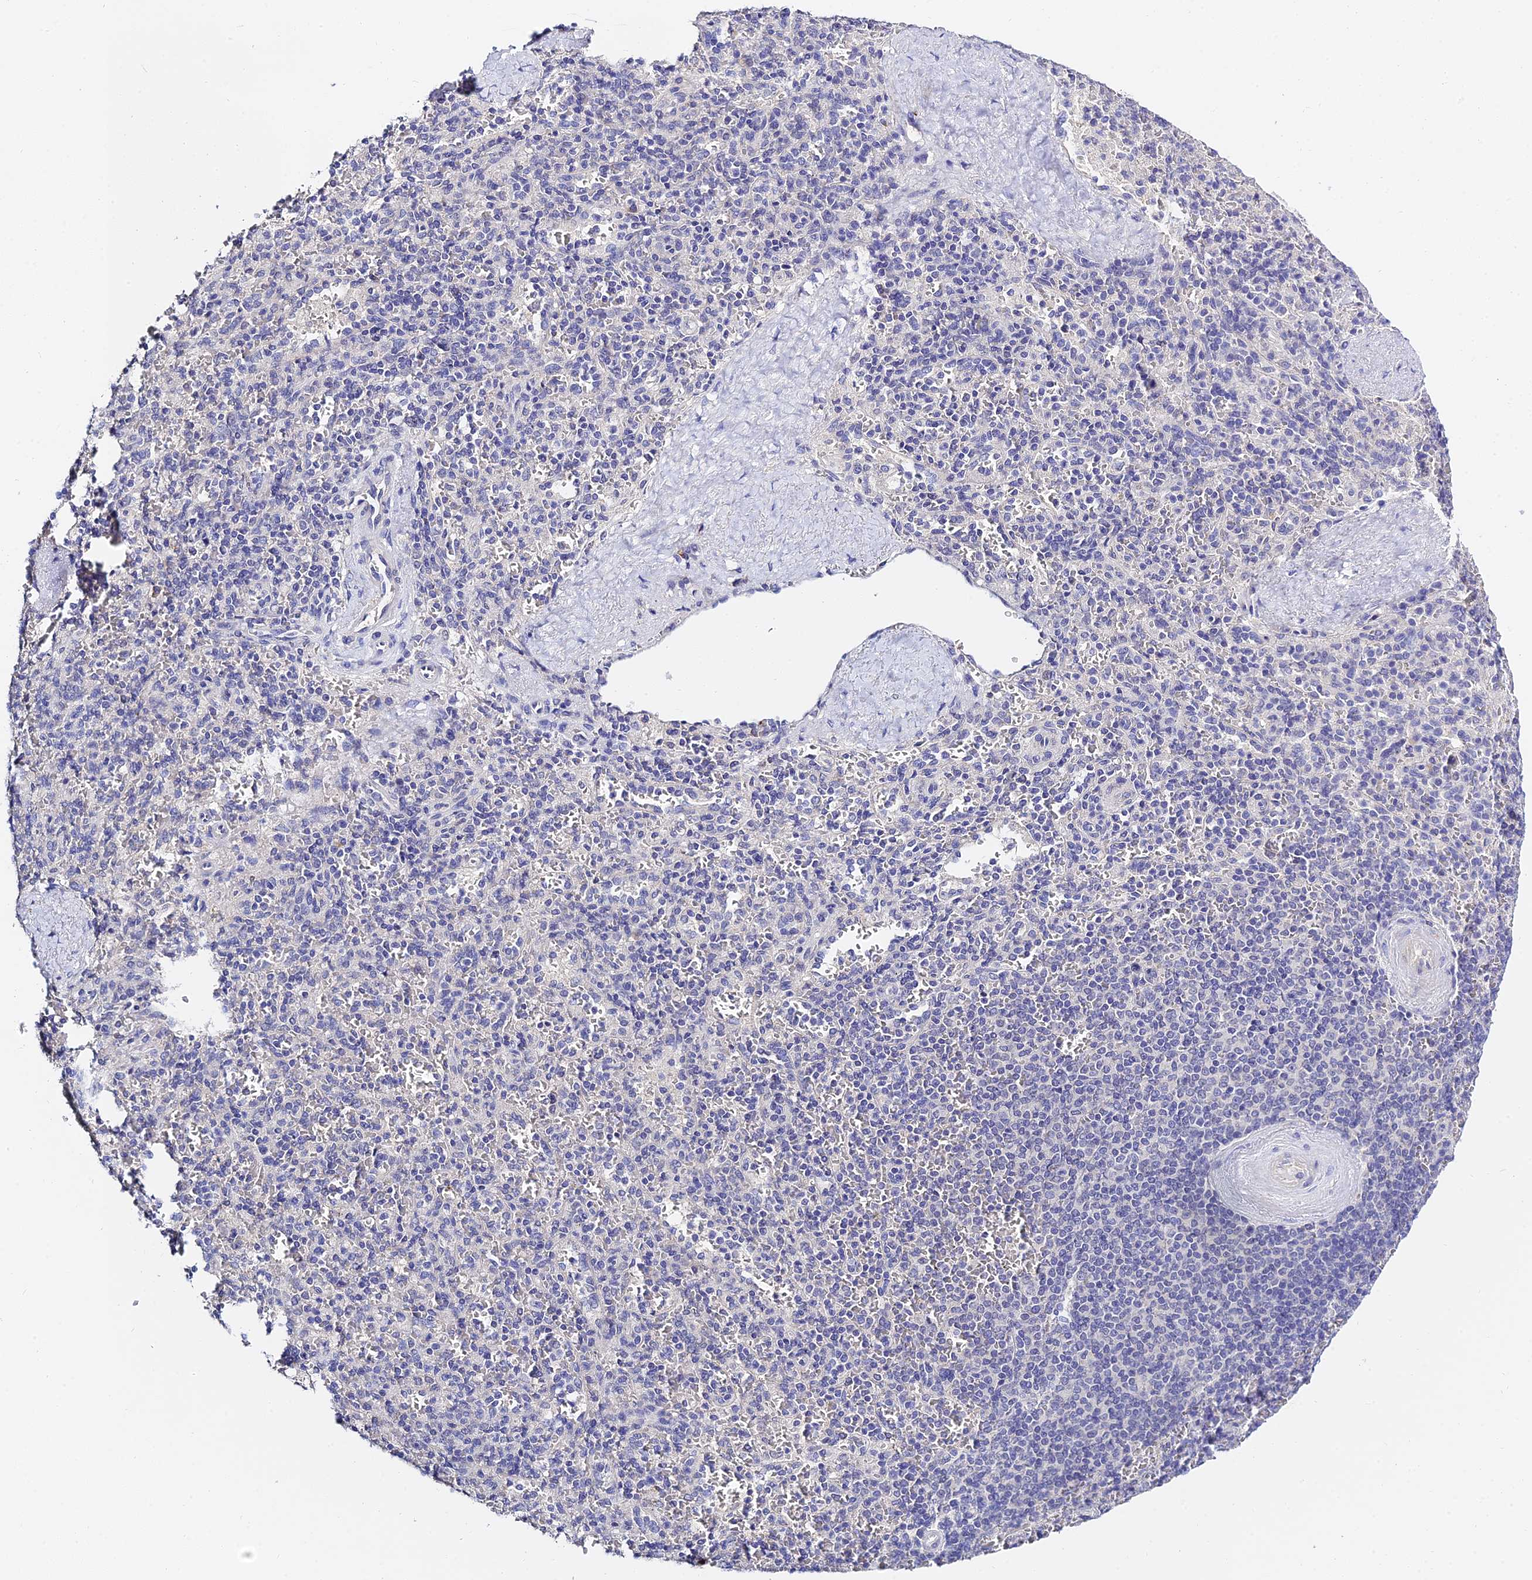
{"staining": {"intensity": "negative", "quantity": "none", "location": "none"}, "tissue": "spleen", "cell_type": "Cells in red pulp", "image_type": "normal", "snomed": [{"axis": "morphology", "description": "Normal tissue, NOS"}, {"axis": "topography", "description": "Spleen"}], "caption": "Cells in red pulp are negative for protein expression in unremarkable human spleen. (Stains: DAB (3,3'-diaminobenzidine) immunohistochemistry (IHC) with hematoxylin counter stain, Microscopy: brightfield microscopy at high magnification).", "gene": "HOXB1", "patient": {"sex": "male", "age": 82}}